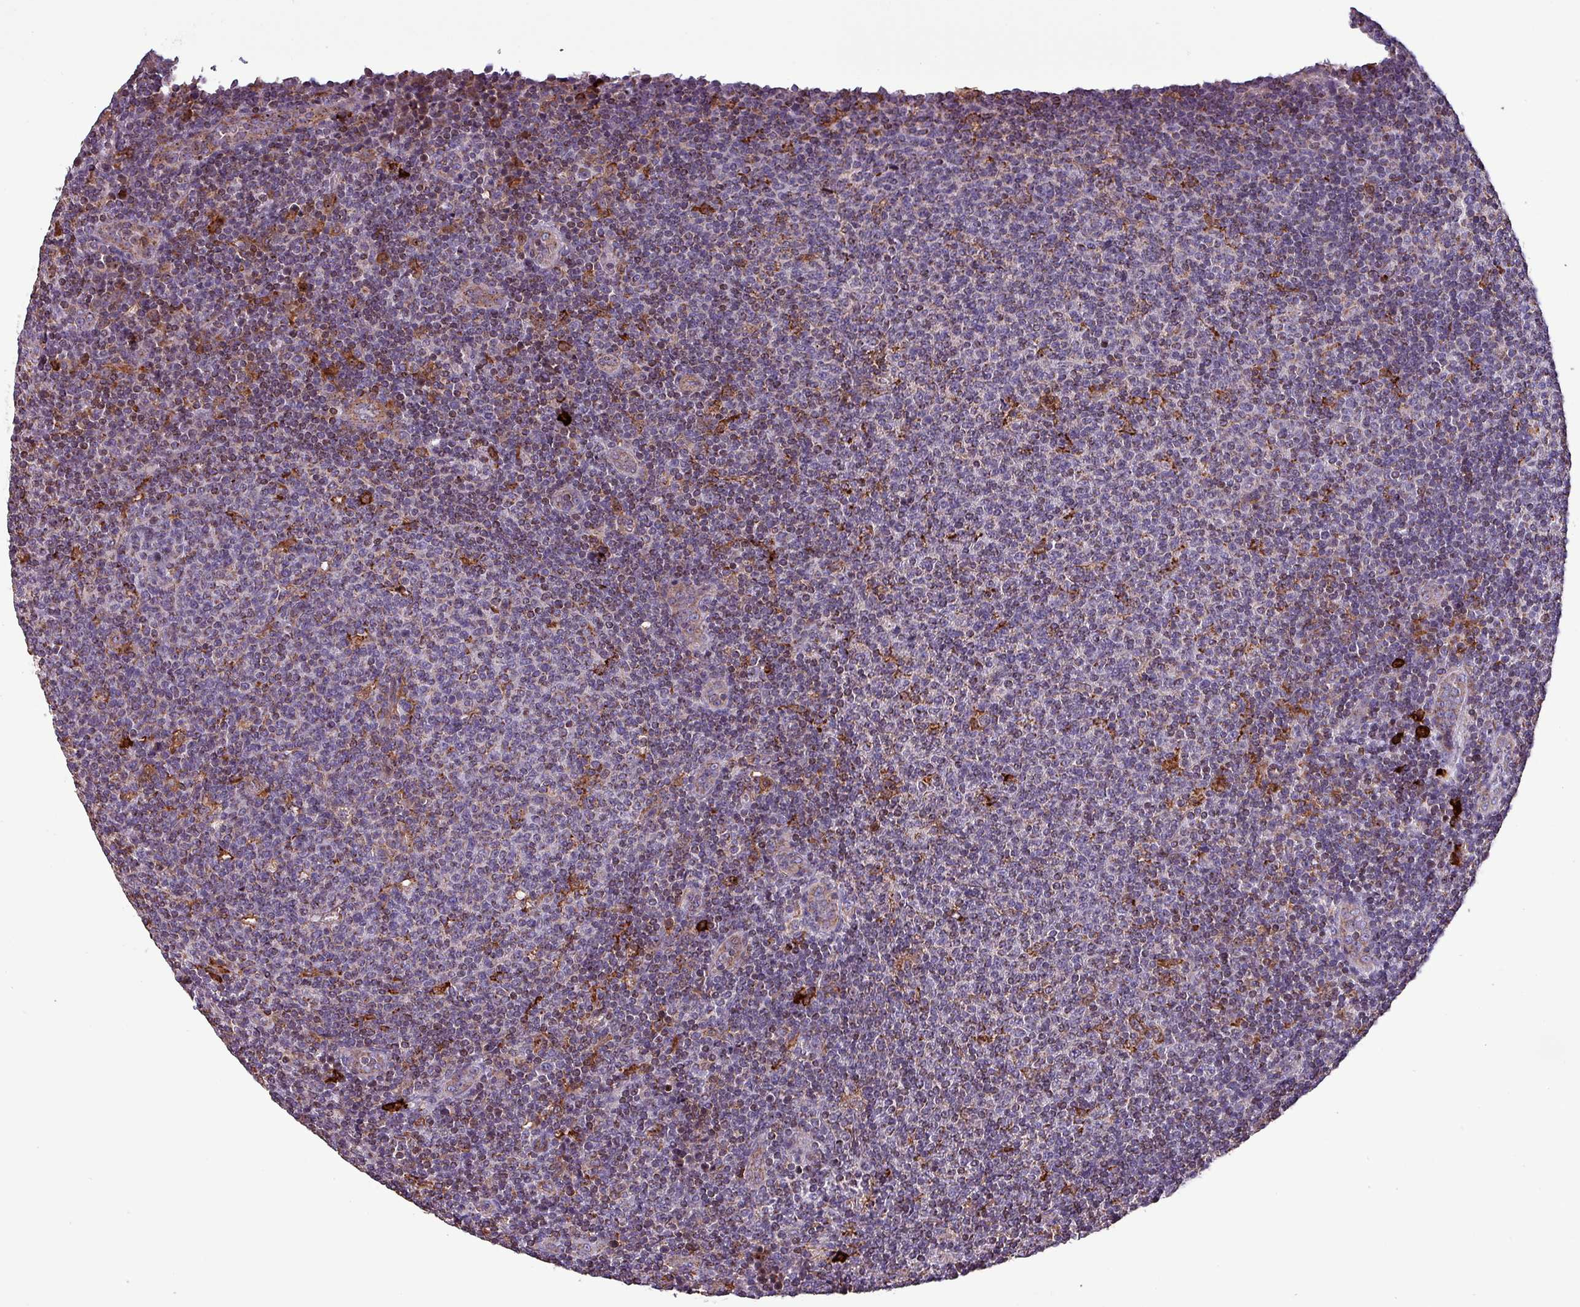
{"staining": {"intensity": "negative", "quantity": "none", "location": "none"}, "tissue": "lymphoma", "cell_type": "Tumor cells", "image_type": "cancer", "snomed": [{"axis": "morphology", "description": "Malignant lymphoma, non-Hodgkin's type, Low grade"}, {"axis": "topography", "description": "Lymph node"}], "caption": "Low-grade malignant lymphoma, non-Hodgkin's type was stained to show a protein in brown. There is no significant staining in tumor cells.", "gene": "SCIN", "patient": {"sex": "male", "age": 66}}